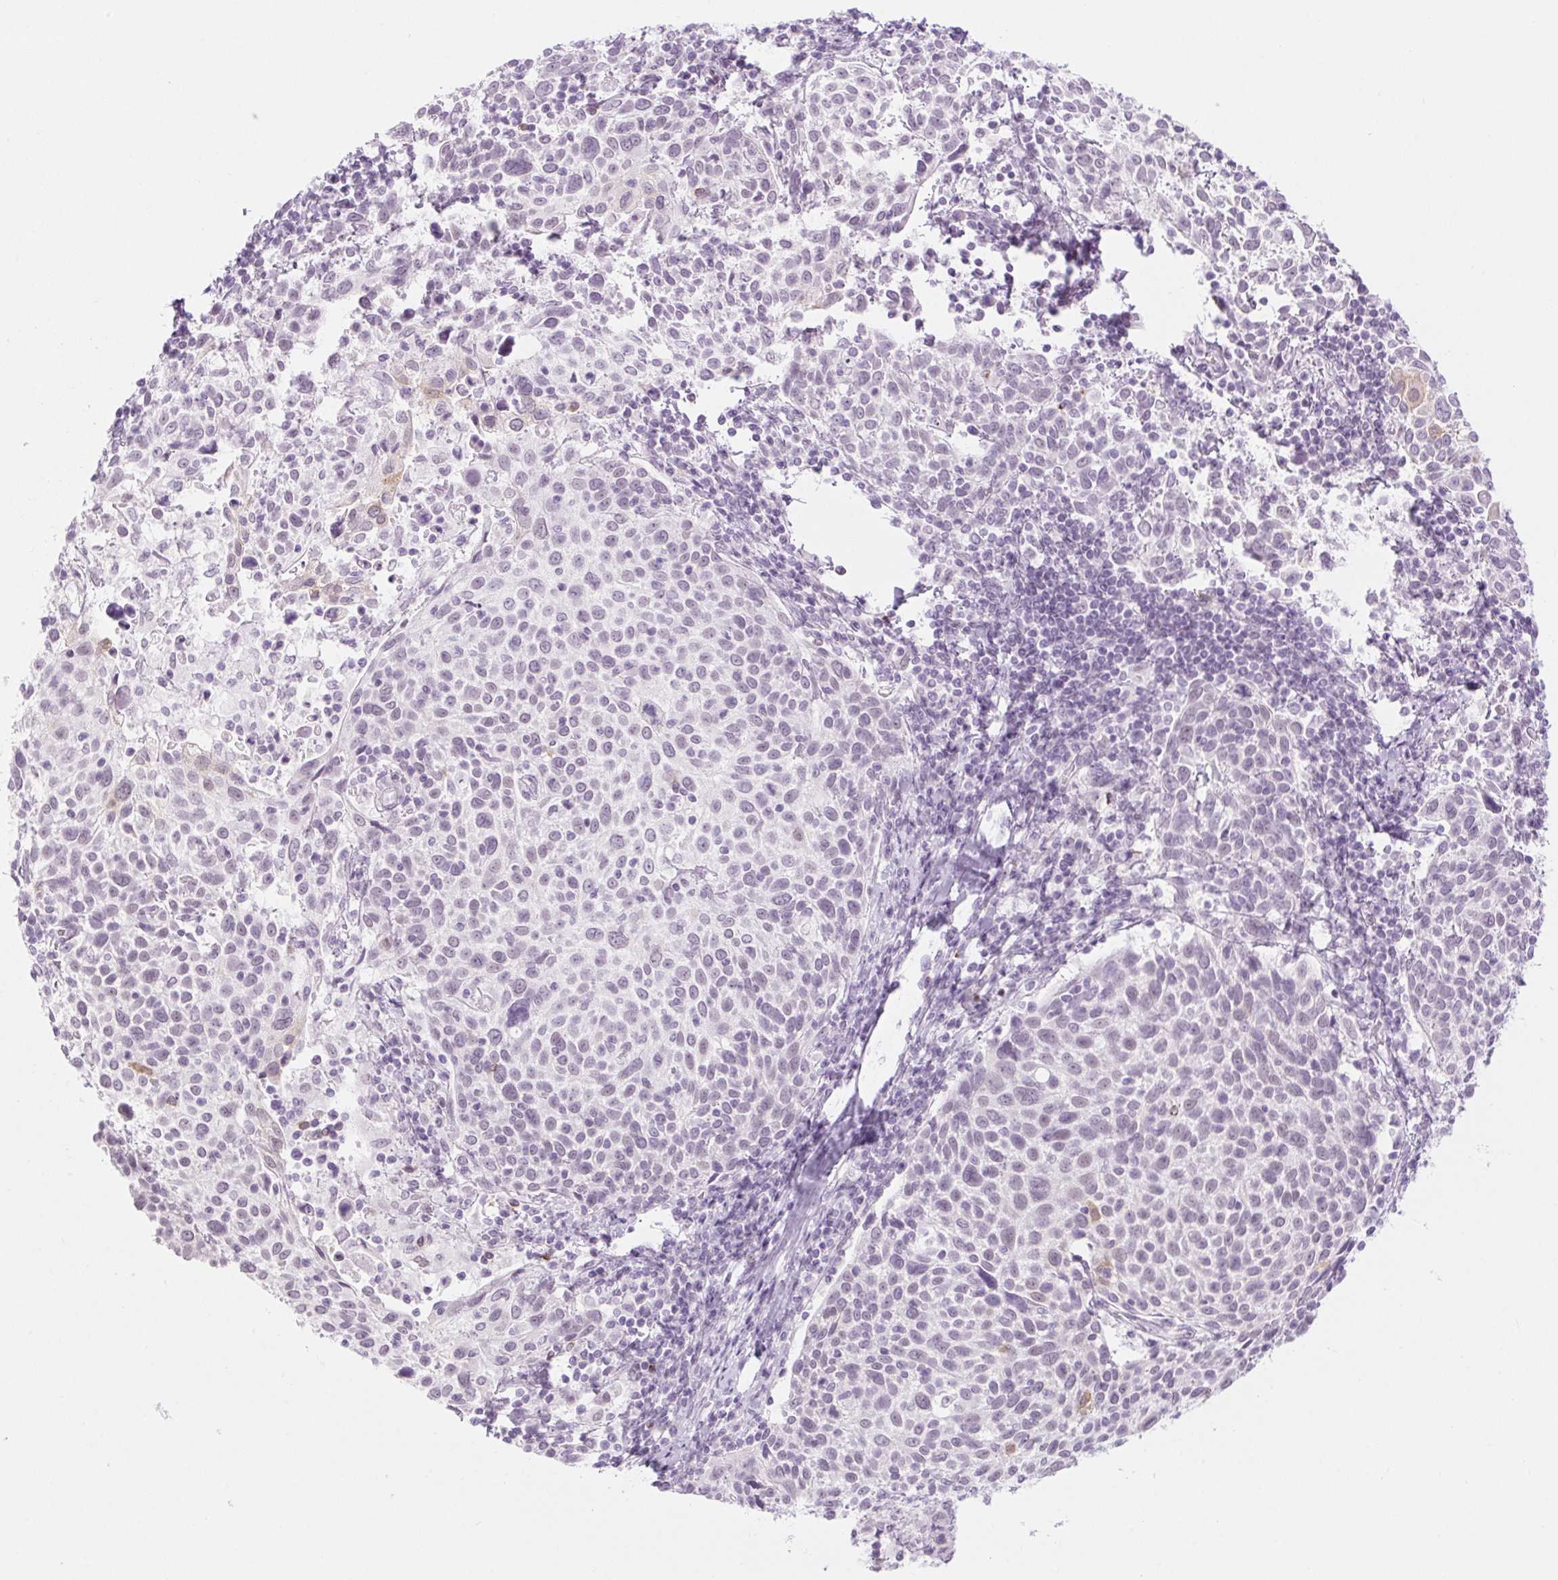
{"staining": {"intensity": "negative", "quantity": "none", "location": "none"}, "tissue": "cervical cancer", "cell_type": "Tumor cells", "image_type": "cancer", "snomed": [{"axis": "morphology", "description": "Squamous cell carcinoma, NOS"}, {"axis": "topography", "description": "Cervix"}], "caption": "A photomicrograph of cervical cancer (squamous cell carcinoma) stained for a protein exhibits no brown staining in tumor cells. (DAB IHC with hematoxylin counter stain).", "gene": "BCAS1", "patient": {"sex": "female", "age": 61}}